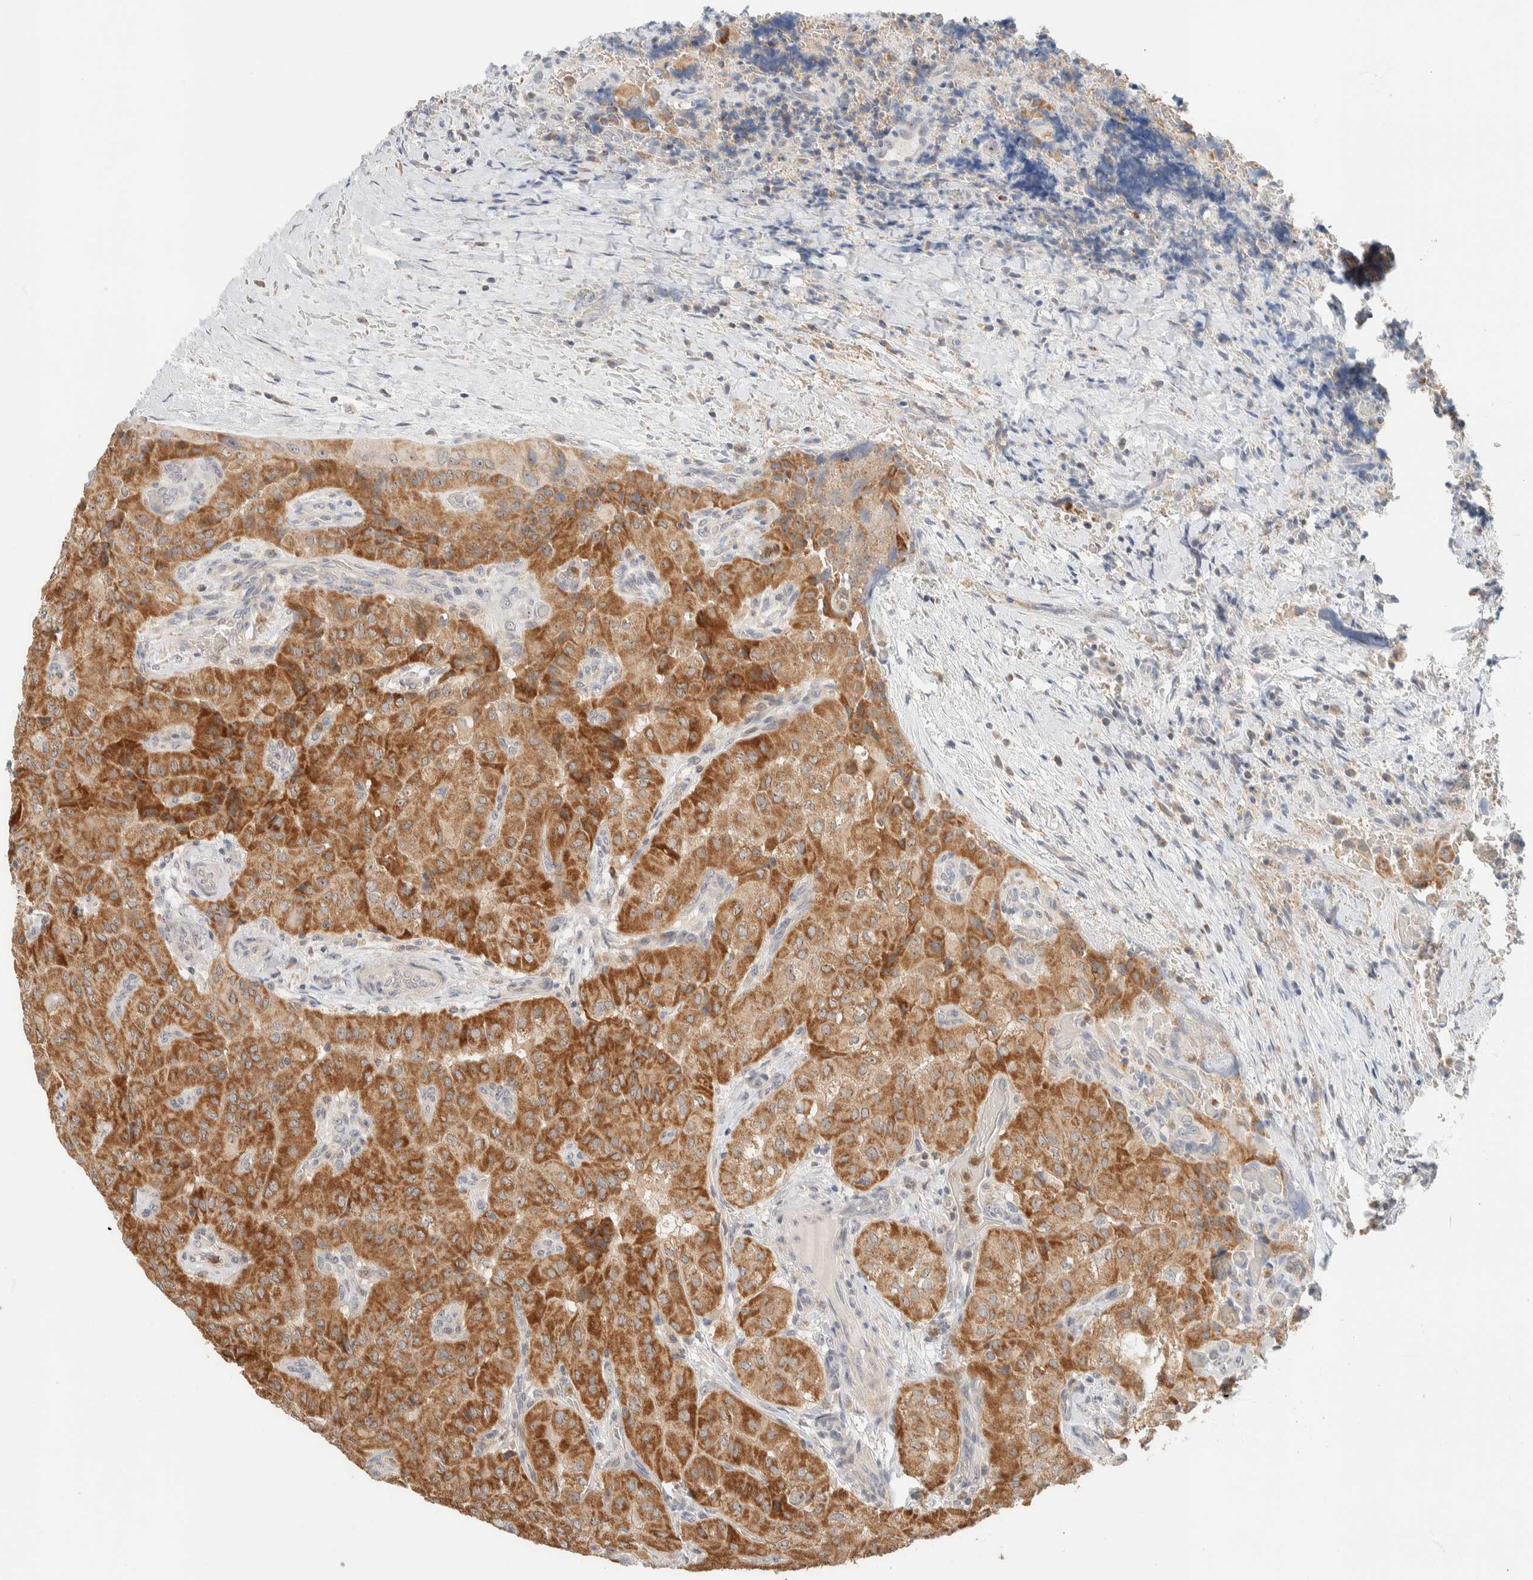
{"staining": {"intensity": "strong", "quantity": ">75%", "location": "cytoplasmic/membranous"}, "tissue": "thyroid cancer", "cell_type": "Tumor cells", "image_type": "cancer", "snomed": [{"axis": "morphology", "description": "Papillary adenocarcinoma, NOS"}, {"axis": "topography", "description": "Thyroid gland"}], "caption": "Brown immunohistochemical staining in thyroid cancer (papillary adenocarcinoma) demonstrates strong cytoplasmic/membranous expression in approximately >75% of tumor cells.", "gene": "HDHD3", "patient": {"sex": "female", "age": 59}}